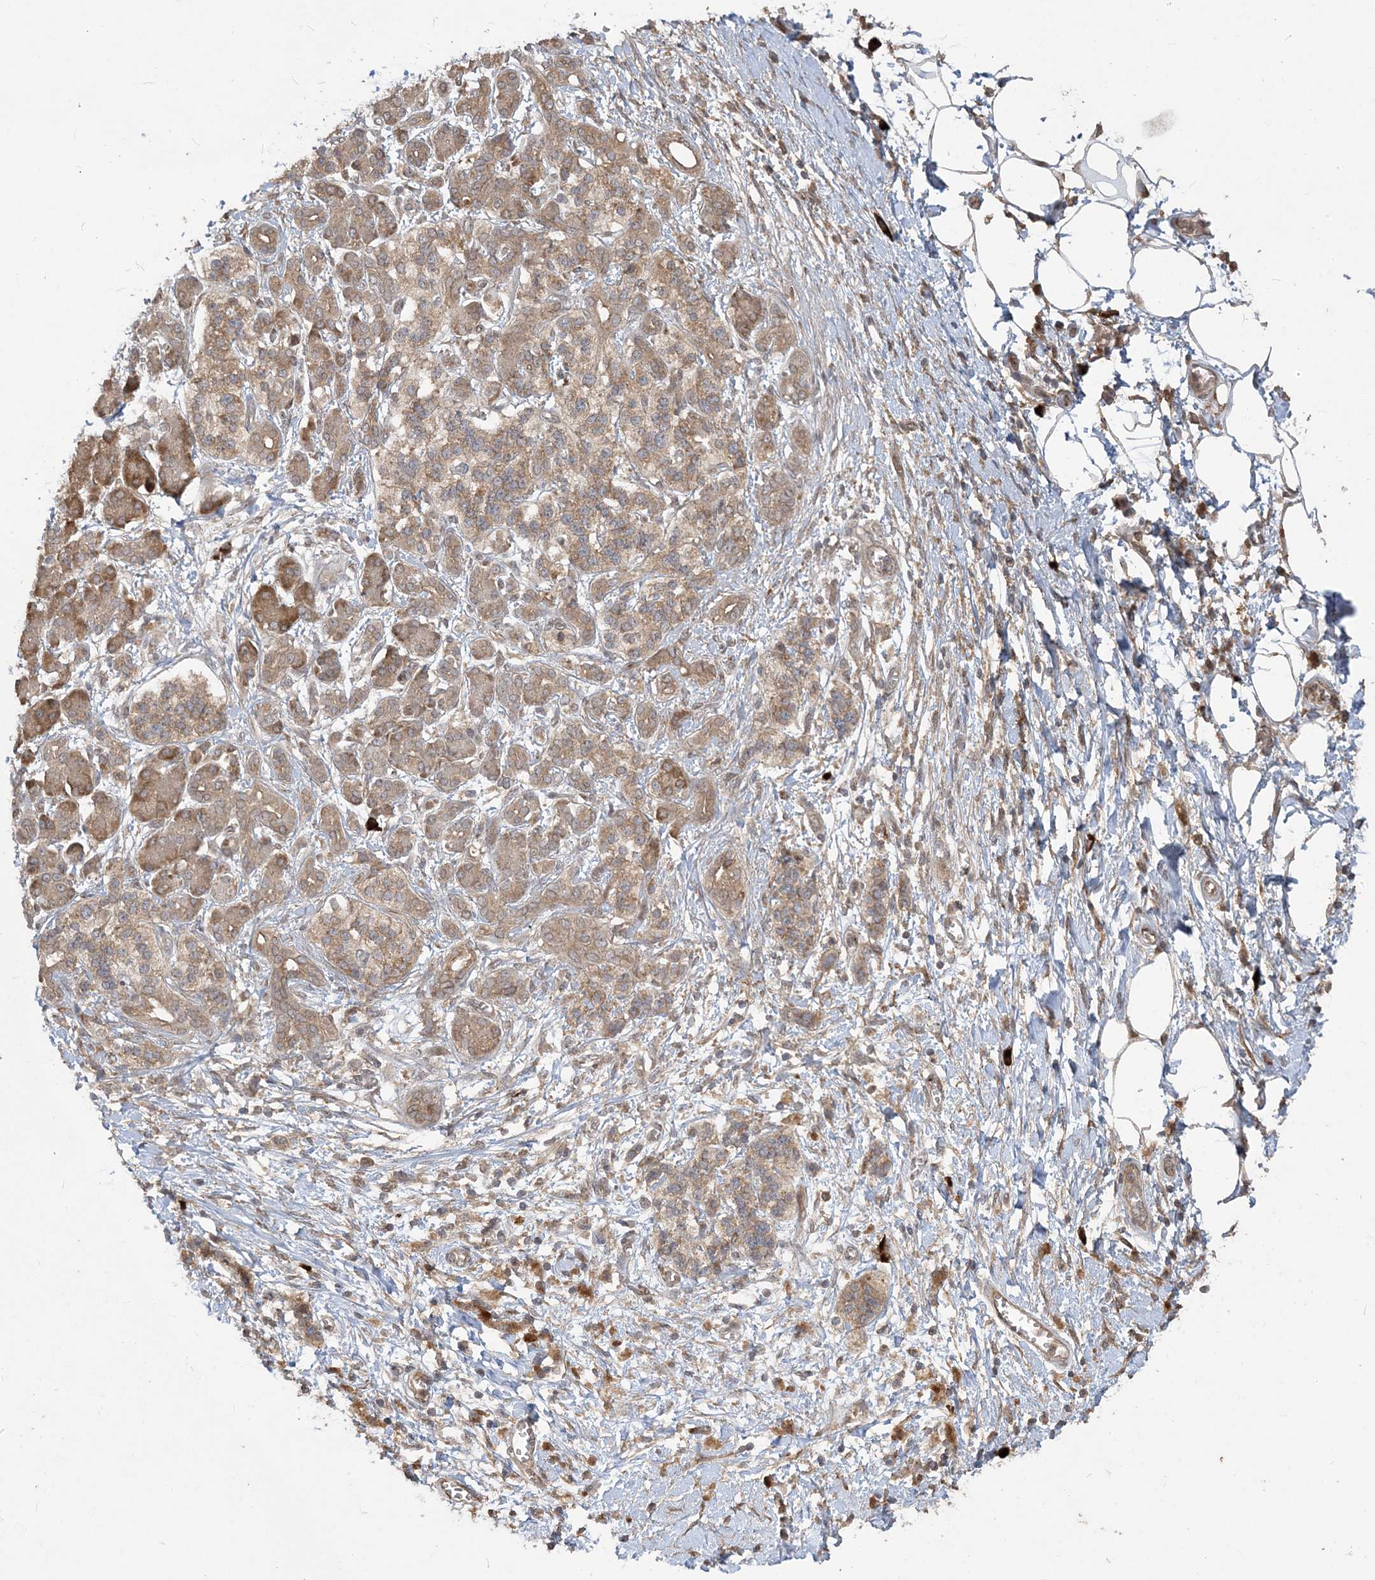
{"staining": {"intensity": "moderate", "quantity": ">75%", "location": "cytoplasmic/membranous"}, "tissue": "adipose tissue", "cell_type": "Adipocytes", "image_type": "normal", "snomed": [{"axis": "morphology", "description": "Normal tissue, NOS"}, {"axis": "morphology", "description": "Adenocarcinoma, NOS"}, {"axis": "topography", "description": "Pancreas"}, {"axis": "topography", "description": "Peripheral nerve tissue"}], "caption": "Immunohistochemistry photomicrograph of benign adipose tissue: human adipose tissue stained using IHC reveals medium levels of moderate protein expression localized specifically in the cytoplasmic/membranous of adipocytes, appearing as a cytoplasmic/membranous brown color.", "gene": "HERPUD1", "patient": {"sex": "male", "age": 59}}